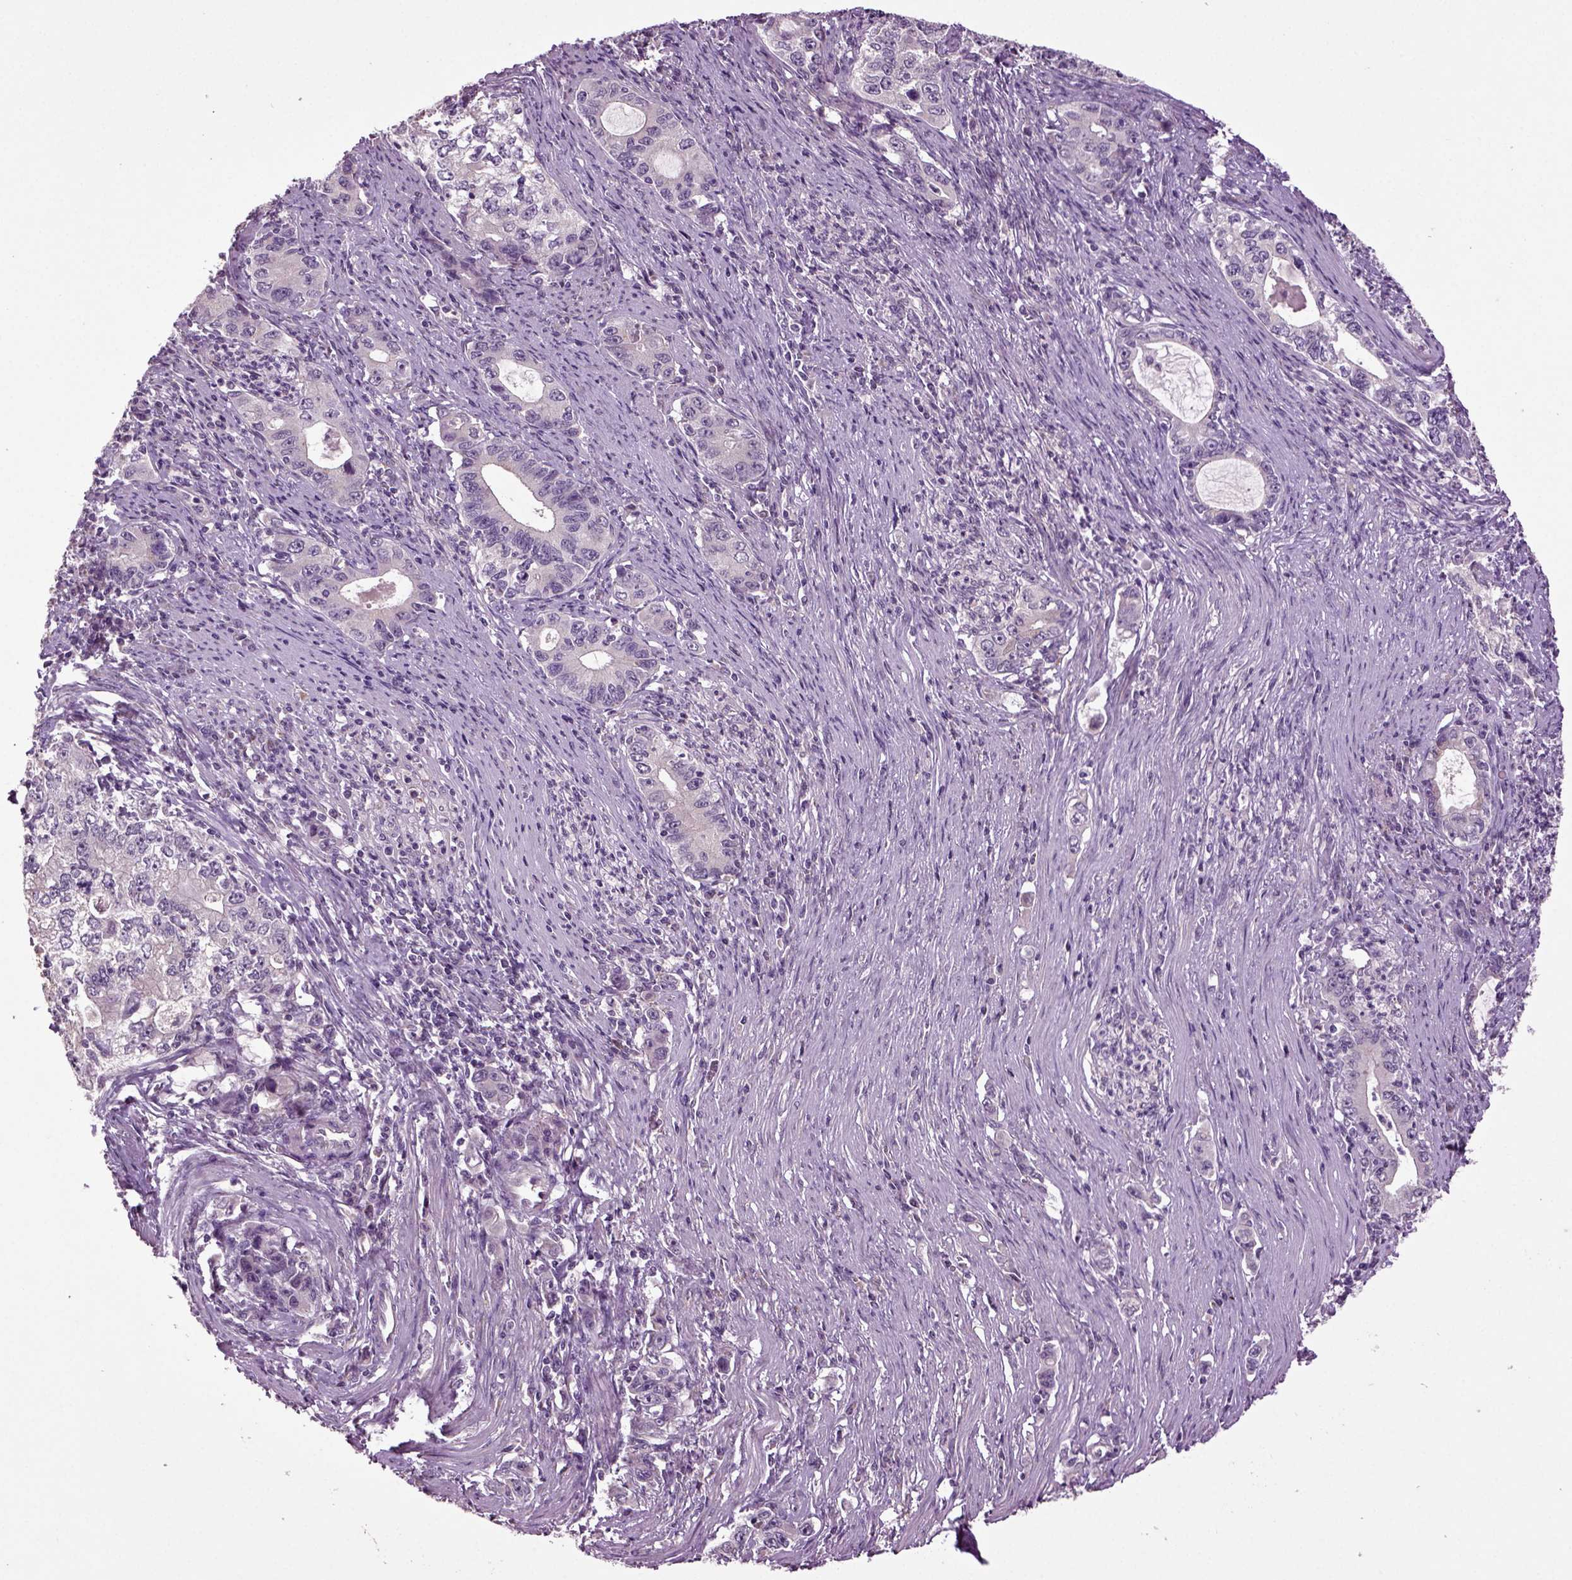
{"staining": {"intensity": "negative", "quantity": "none", "location": "none"}, "tissue": "stomach cancer", "cell_type": "Tumor cells", "image_type": "cancer", "snomed": [{"axis": "morphology", "description": "Adenocarcinoma, NOS"}, {"axis": "topography", "description": "Stomach, lower"}], "caption": "DAB (3,3'-diaminobenzidine) immunohistochemical staining of human stomach cancer (adenocarcinoma) exhibits no significant staining in tumor cells.", "gene": "SLC17A6", "patient": {"sex": "female", "age": 72}}